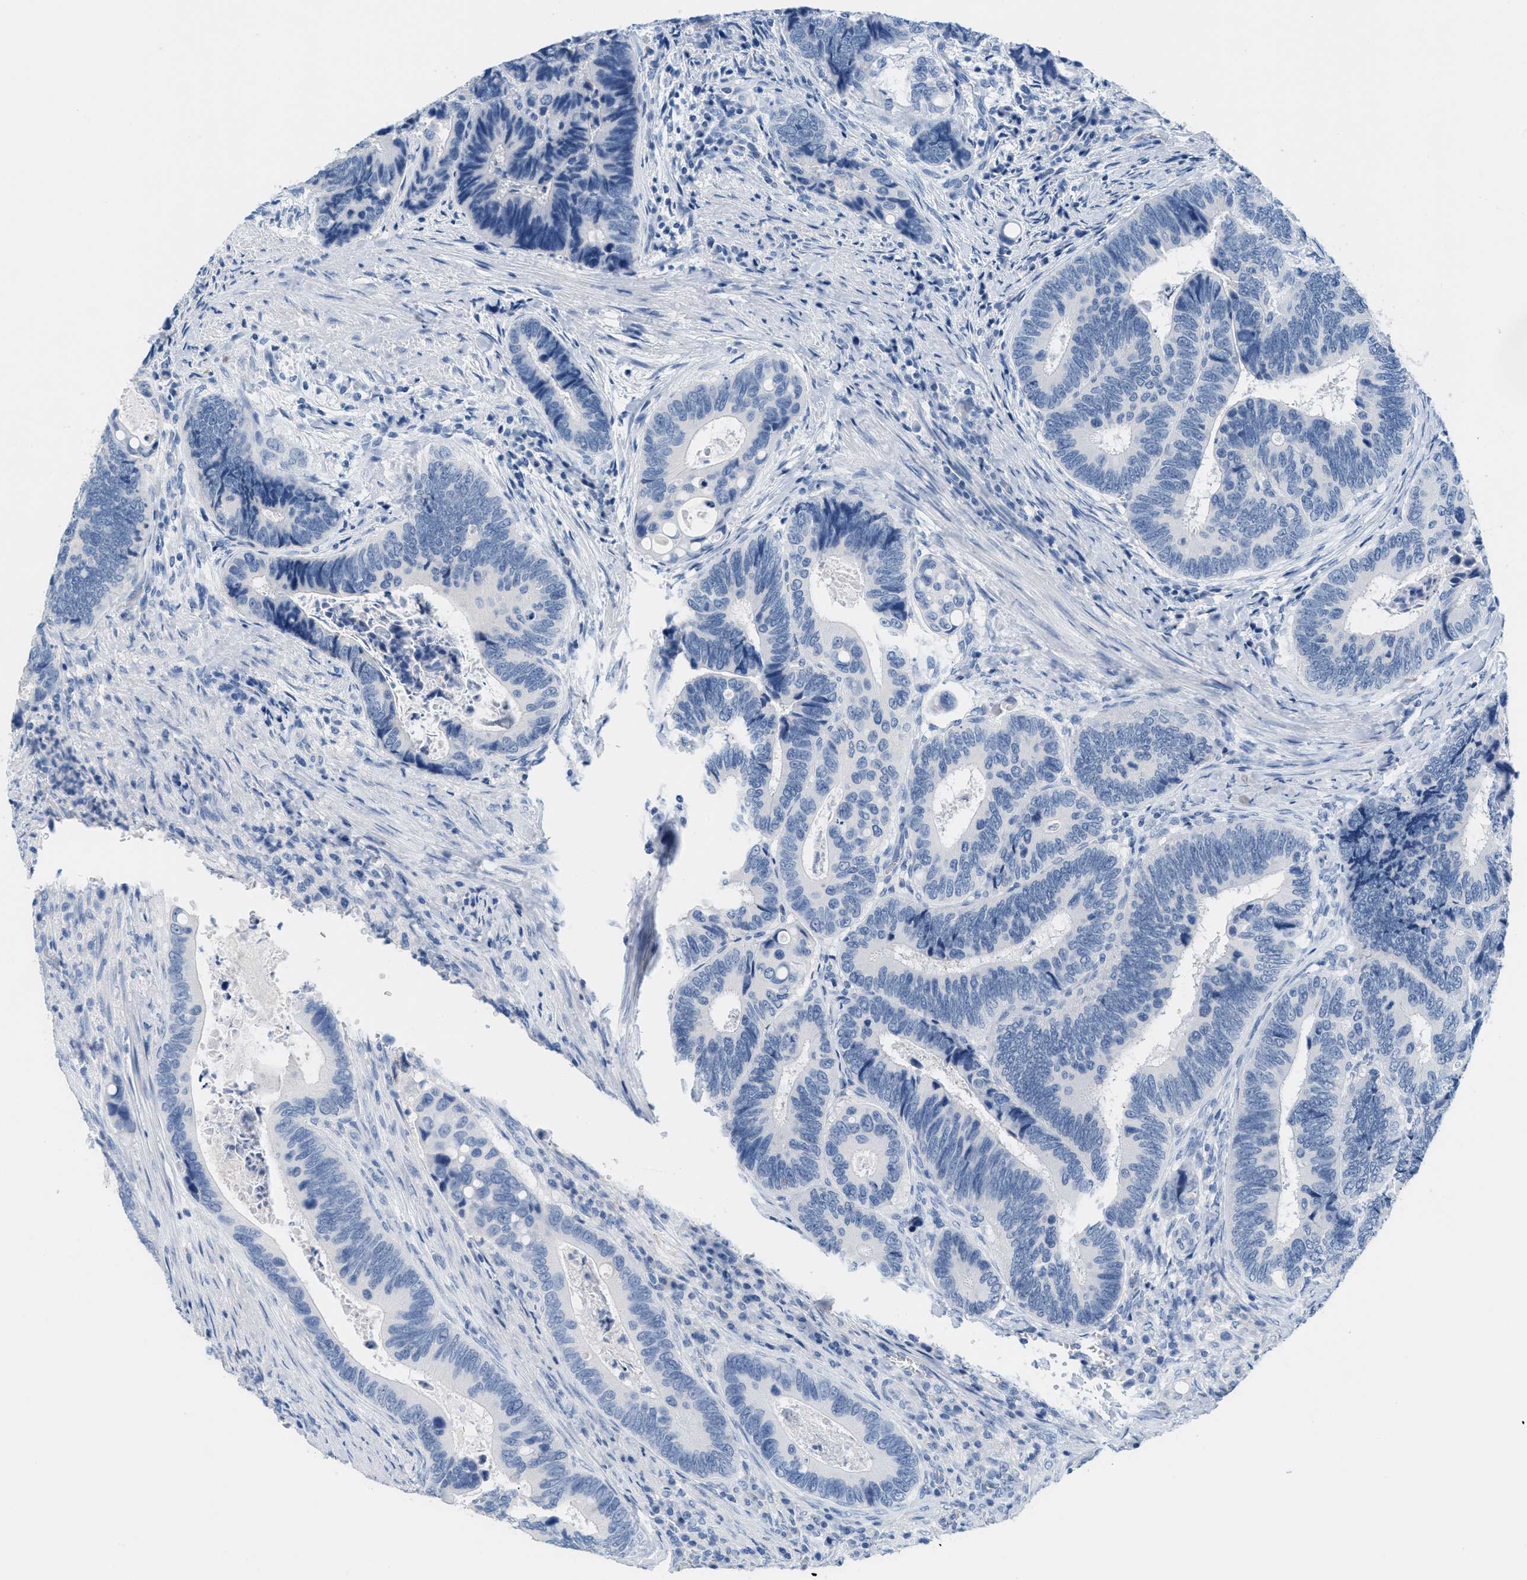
{"staining": {"intensity": "negative", "quantity": "none", "location": "none"}, "tissue": "colorectal cancer", "cell_type": "Tumor cells", "image_type": "cancer", "snomed": [{"axis": "morphology", "description": "Inflammation, NOS"}, {"axis": "morphology", "description": "Adenocarcinoma, NOS"}, {"axis": "topography", "description": "Colon"}], "caption": "Colorectal cancer (adenocarcinoma) was stained to show a protein in brown. There is no significant staining in tumor cells. (DAB immunohistochemistry visualized using brightfield microscopy, high magnification).", "gene": "GPM6A", "patient": {"sex": "male", "age": 72}}